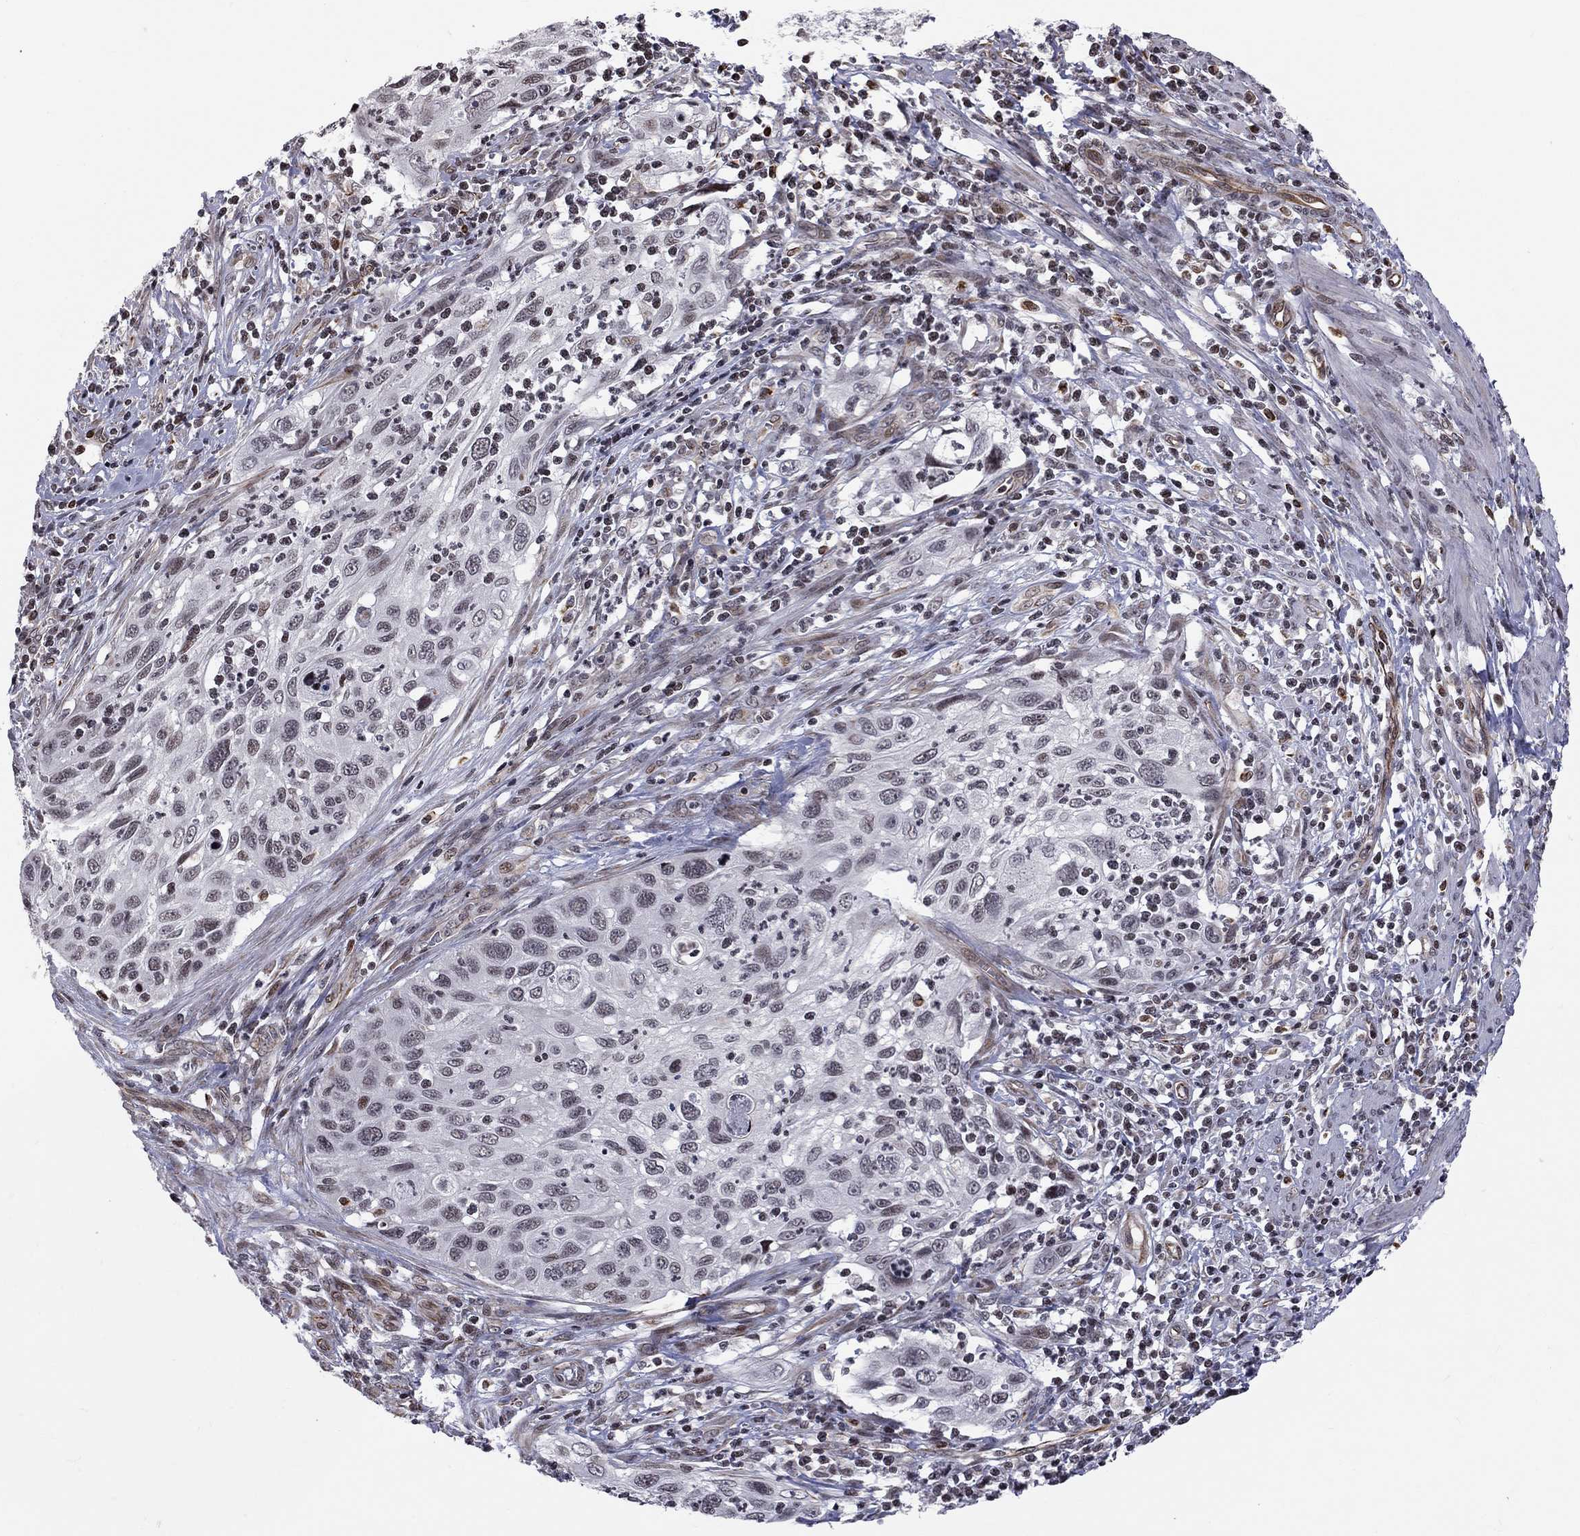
{"staining": {"intensity": "negative", "quantity": "none", "location": "none"}, "tissue": "cervical cancer", "cell_type": "Tumor cells", "image_type": "cancer", "snomed": [{"axis": "morphology", "description": "Squamous cell carcinoma, NOS"}, {"axis": "topography", "description": "Cervix"}], "caption": "DAB (3,3'-diaminobenzidine) immunohistochemical staining of cervical cancer exhibits no significant staining in tumor cells. Brightfield microscopy of immunohistochemistry stained with DAB (brown) and hematoxylin (blue), captured at high magnification.", "gene": "MTNR1B", "patient": {"sex": "female", "age": 70}}